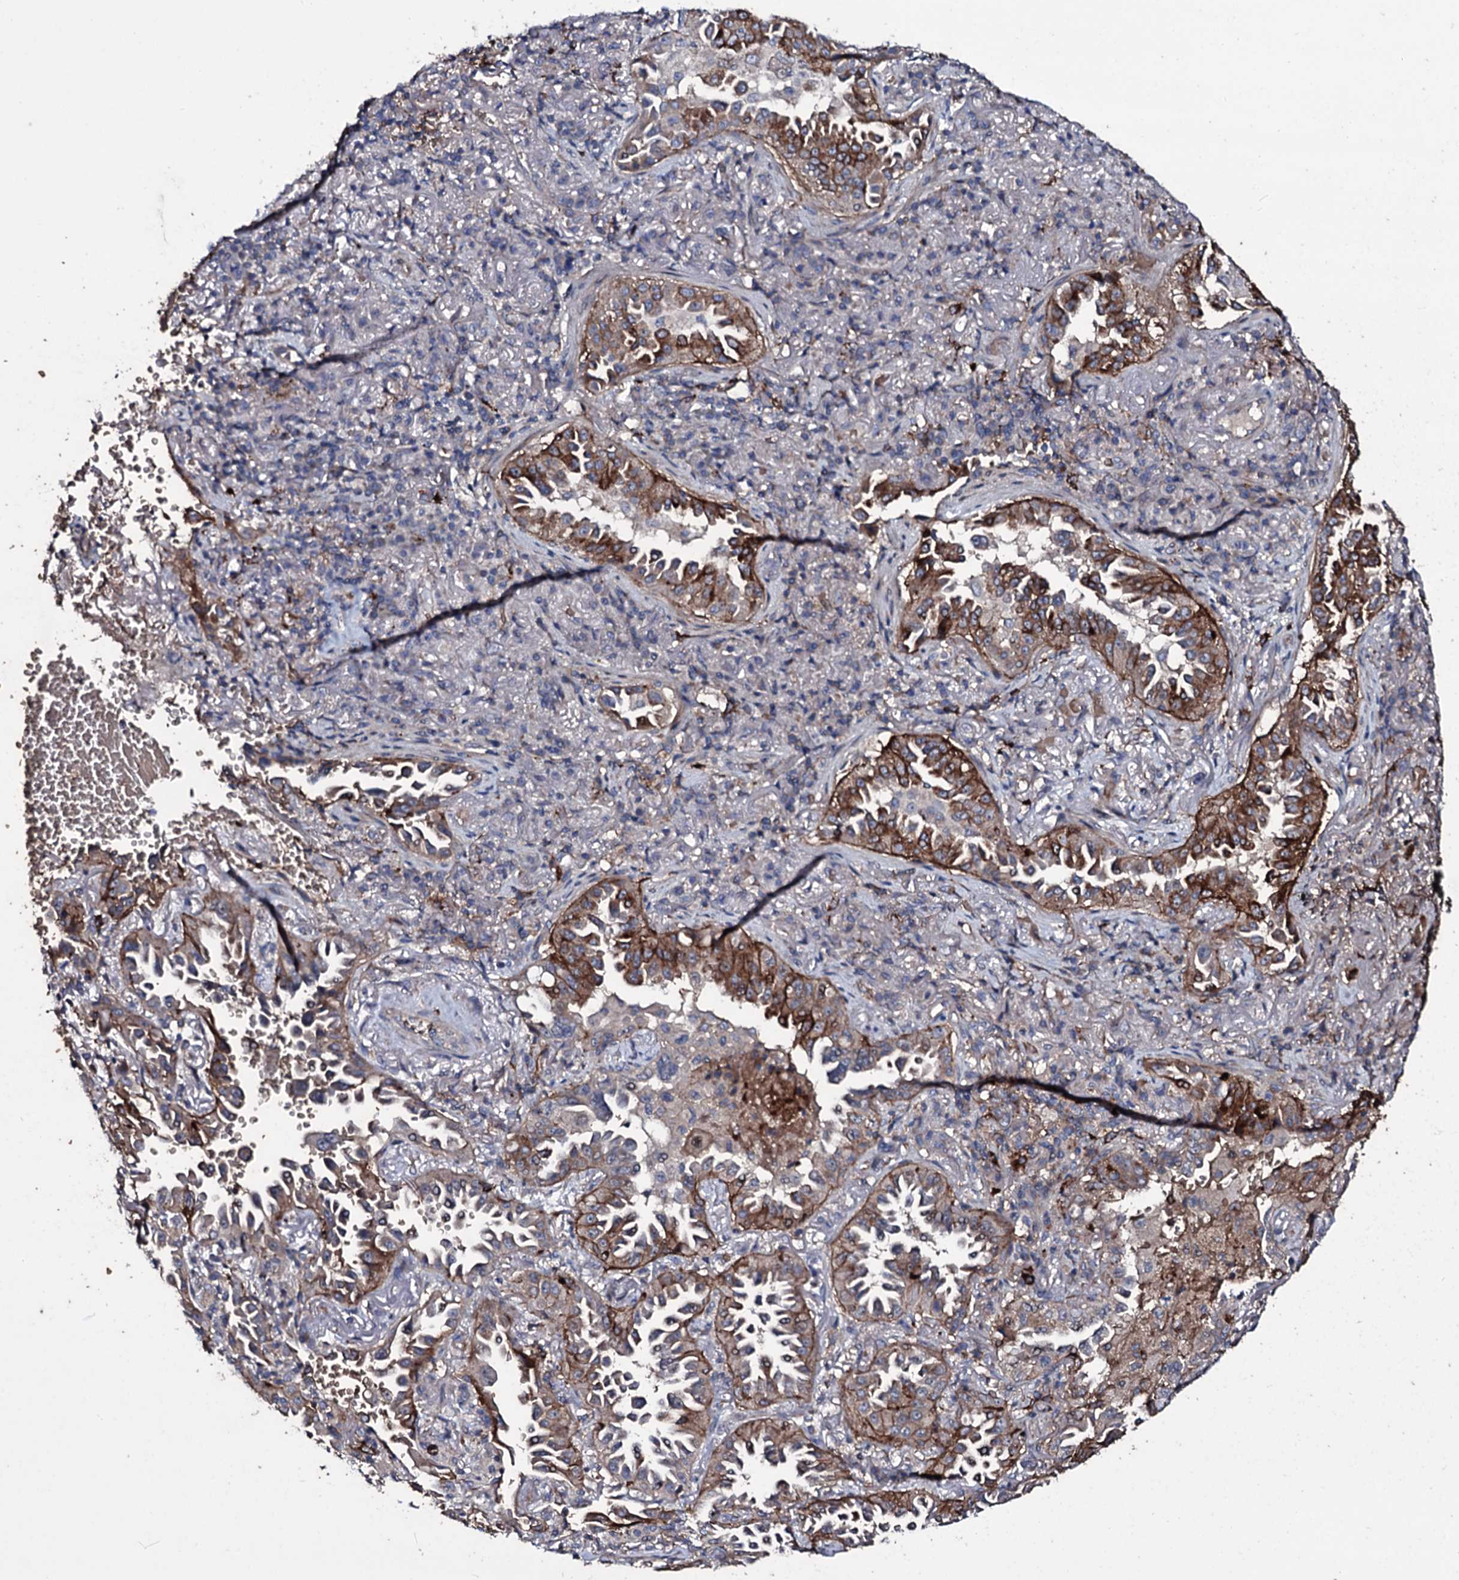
{"staining": {"intensity": "moderate", "quantity": ">75%", "location": "cytoplasmic/membranous"}, "tissue": "lung cancer", "cell_type": "Tumor cells", "image_type": "cancer", "snomed": [{"axis": "morphology", "description": "Adenocarcinoma, NOS"}, {"axis": "topography", "description": "Lung"}], "caption": "Protein positivity by immunohistochemistry shows moderate cytoplasmic/membranous staining in about >75% of tumor cells in lung adenocarcinoma.", "gene": "ZSWIM8", "patient": {"sex": "female", "age": 69}}